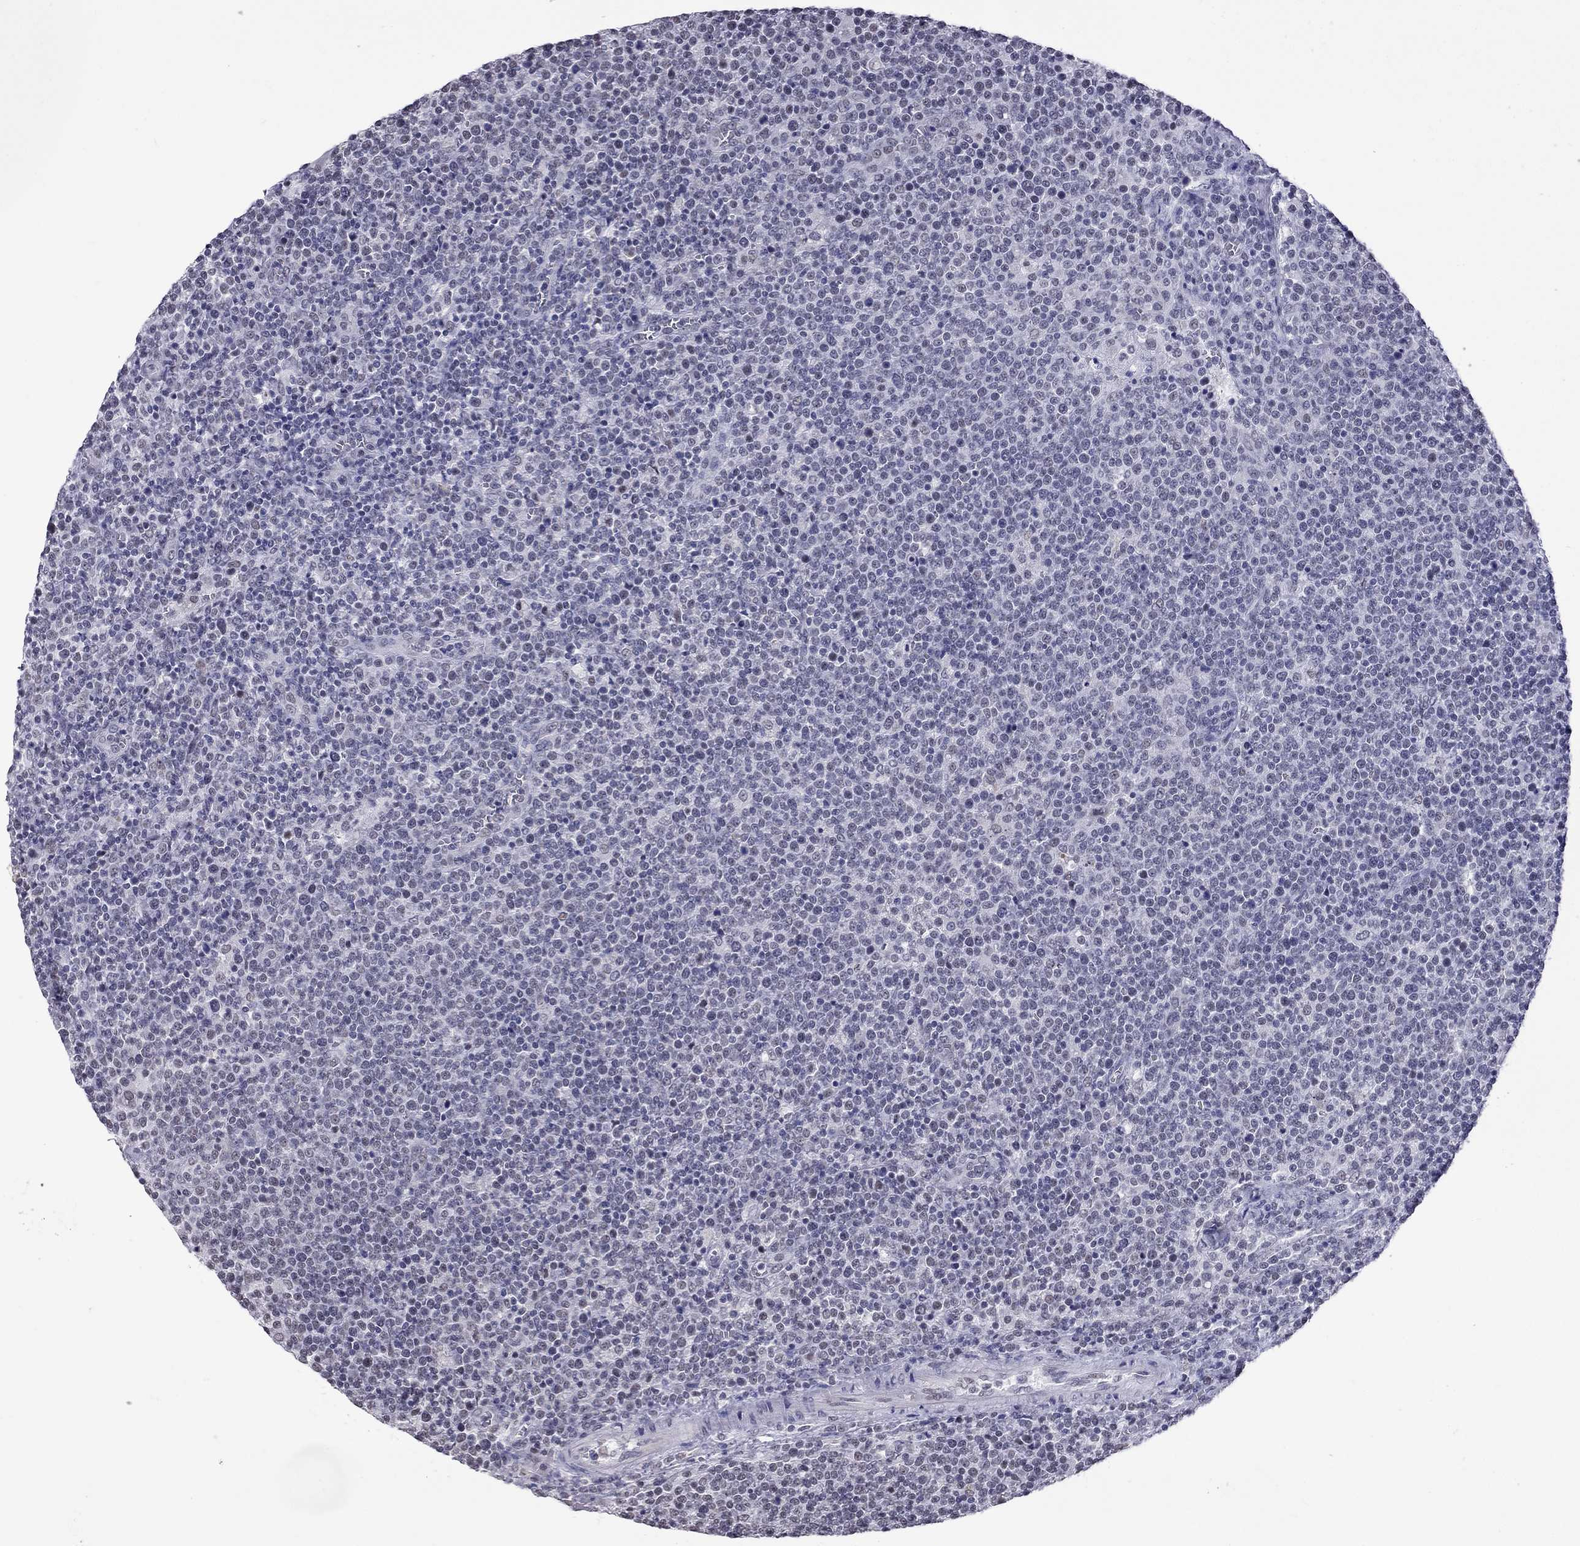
{"staining": {"intensity": "negative", "quantity": "none", "location": "none"}, "tissue": "lymphoma", "cell_type": "Tumor cells", "image_type": "cancer", "snomed": [{"axis": "morphology", "description": "Malignant lymphoma, non-Hodgkin's type, High grade"}, {"axis": "topography", "description": "Lymph node"}], "caption": "DAB (3,3'-diaminobenzidine) immunohistochemical staining of malignant lymphoma, non-Hodgkin's type (high-grade) displays no significant positivity in tumor cells. (Stains: DAB IHC with hematoxylin counter stain, Microscopy: brightfield microscopy at high magnification).", "gene": "PPP1R3A", "patient": {"sex": "male", "age": 61}}